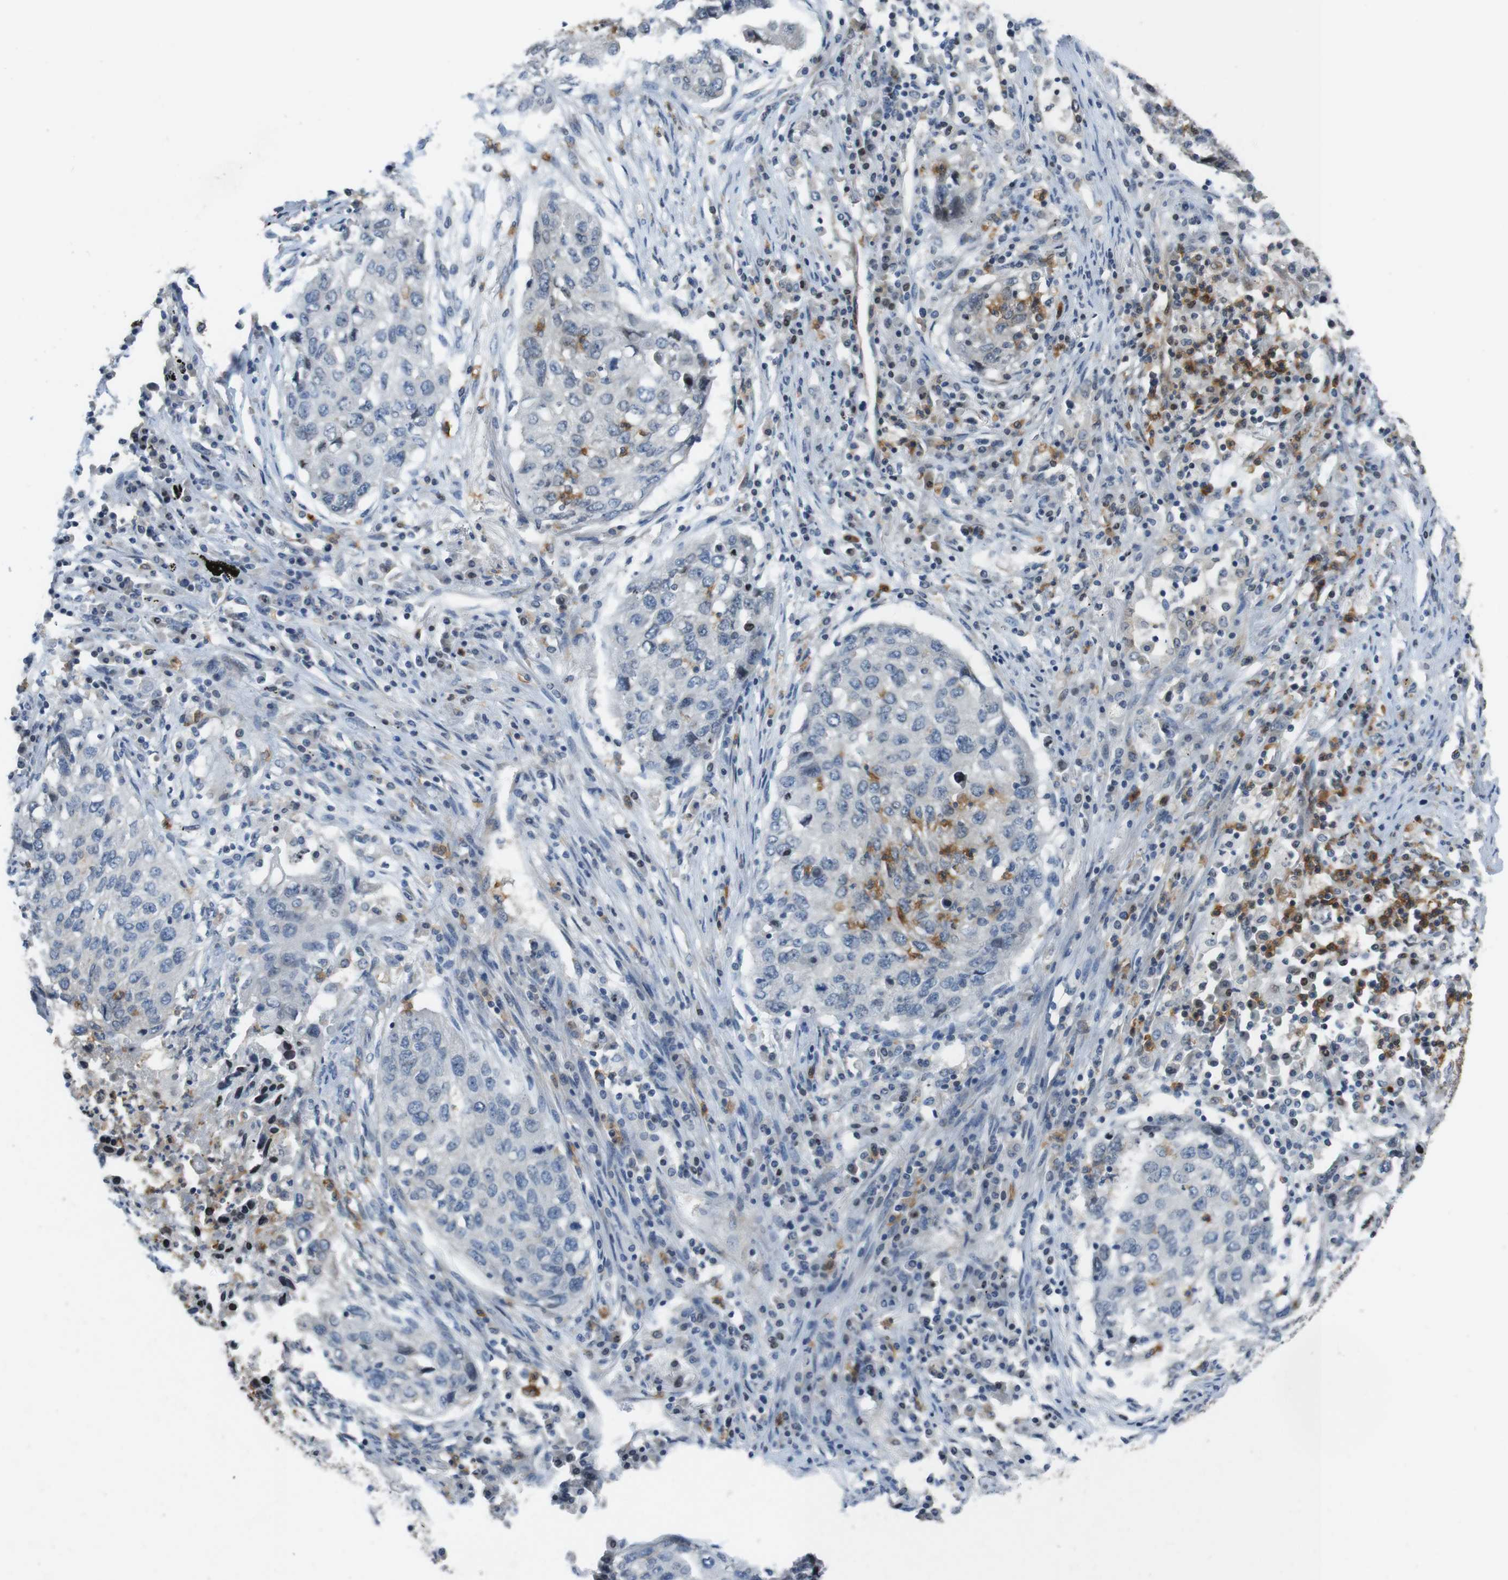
{"staining": {"intensity": "negative", "quantity": "none", "location": "none"}, "tissue": "lung cancer", "cell_type": "Tumor cells", "image_type": "cancer", "snomed": [{"axis": "morphology", "description": "Squamous cell carcinoma, NOS"}, {"axis": "topography", "description": "Lung"}], "caption": "DAB (3,3'-diaminobenzidine) immunohistochemical staining of lung cancer (squamous cell carcinoma) reveals no significant staining in tumor cells. (IHC, brightfield microscopy, high magnification).", "gene": "PCDH10", "patient": {"sex": "female", "age": 63}}